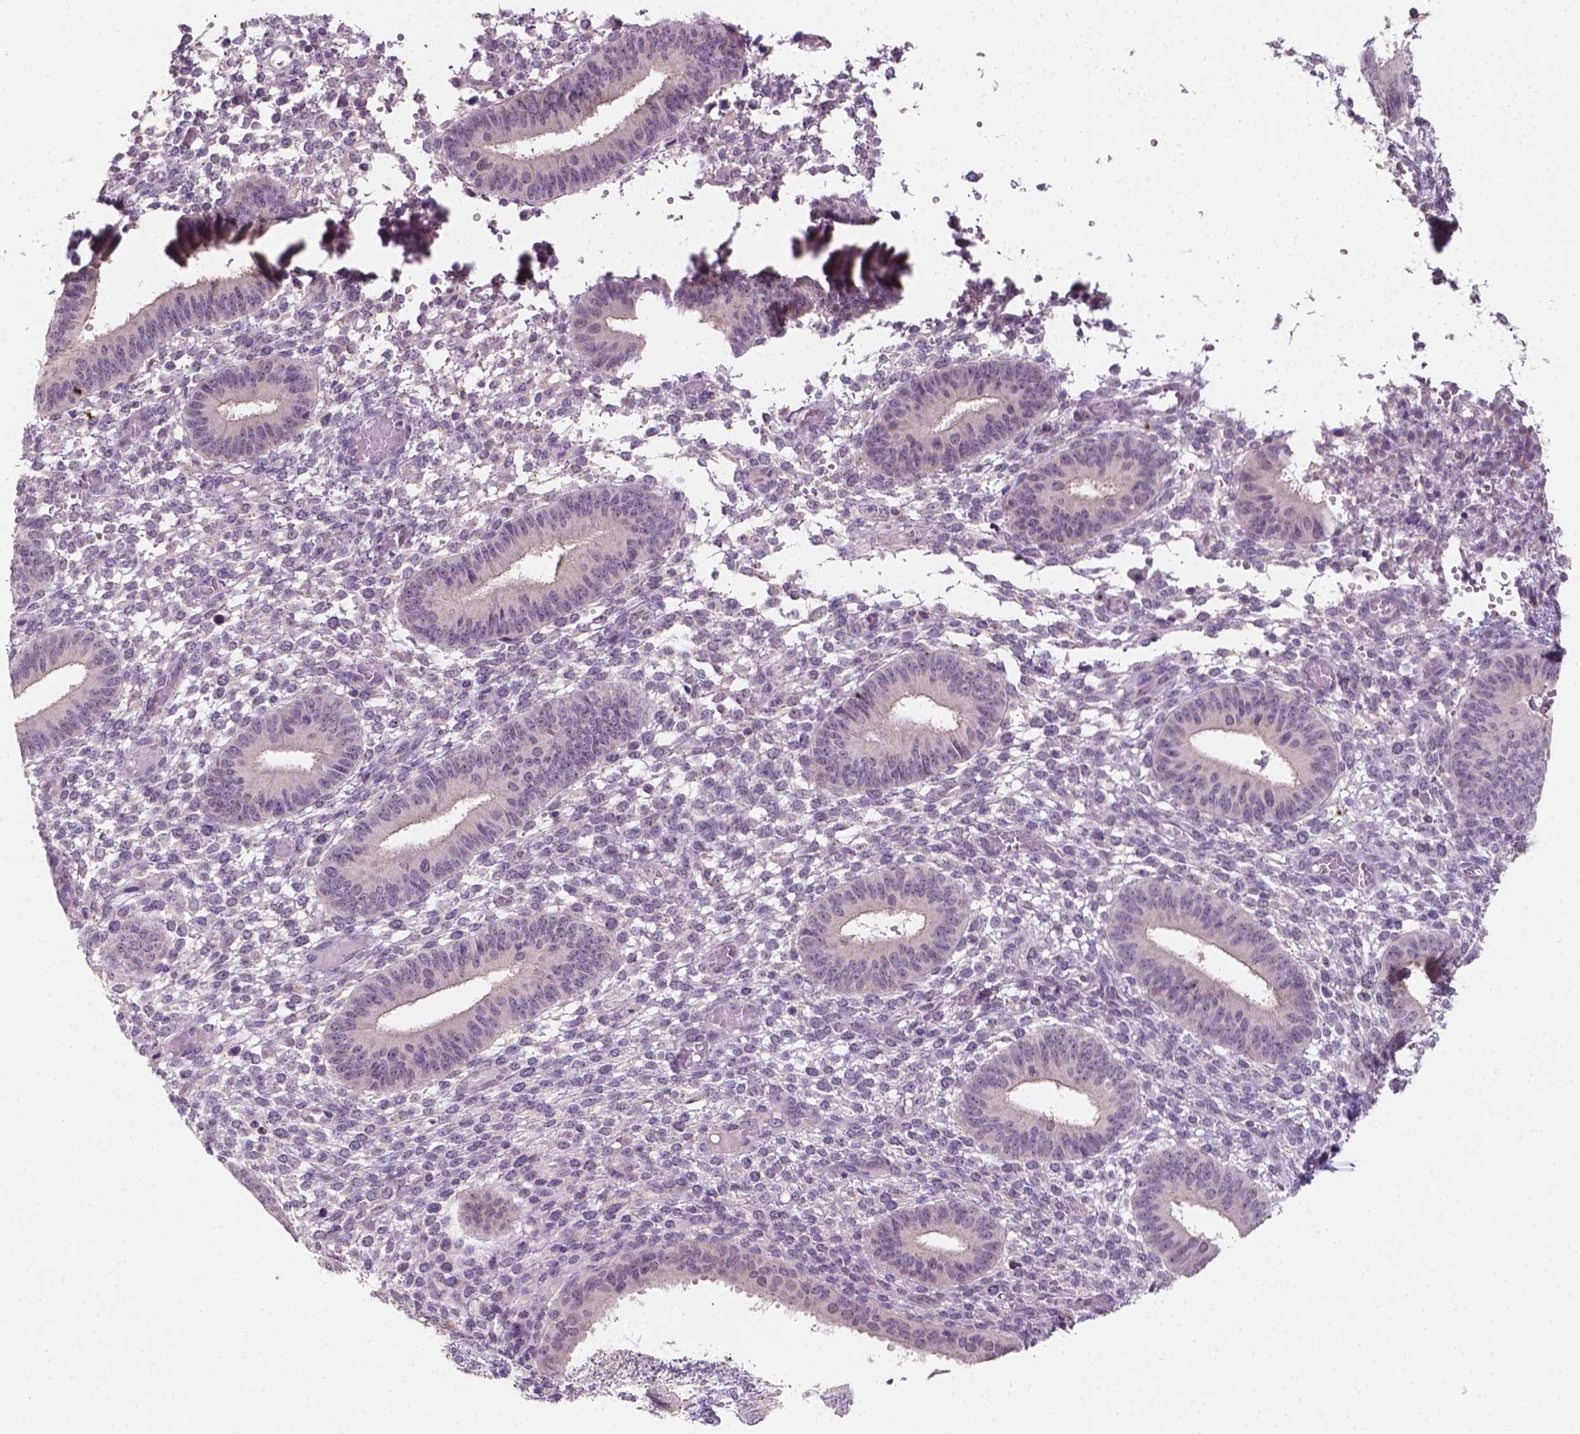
{"staining": {"intensity": "negative", "quantity": "none", "location": "none"}, "tissue": "endometrium", "cell_type": "Cells in endometrial stroma", "image_type": "normal", "snomed": [{"axis": "morphology", "description": "Normal tissue, NOS"}, {"axis": "topography", "description": "Endometrium"}], "caption": "Protein analysis of benign endometrium demonstrates no significant expression in cells in endometrial stroma.", "gene": "SIRT2", "patient": {"sex": "female", "age": 42}}